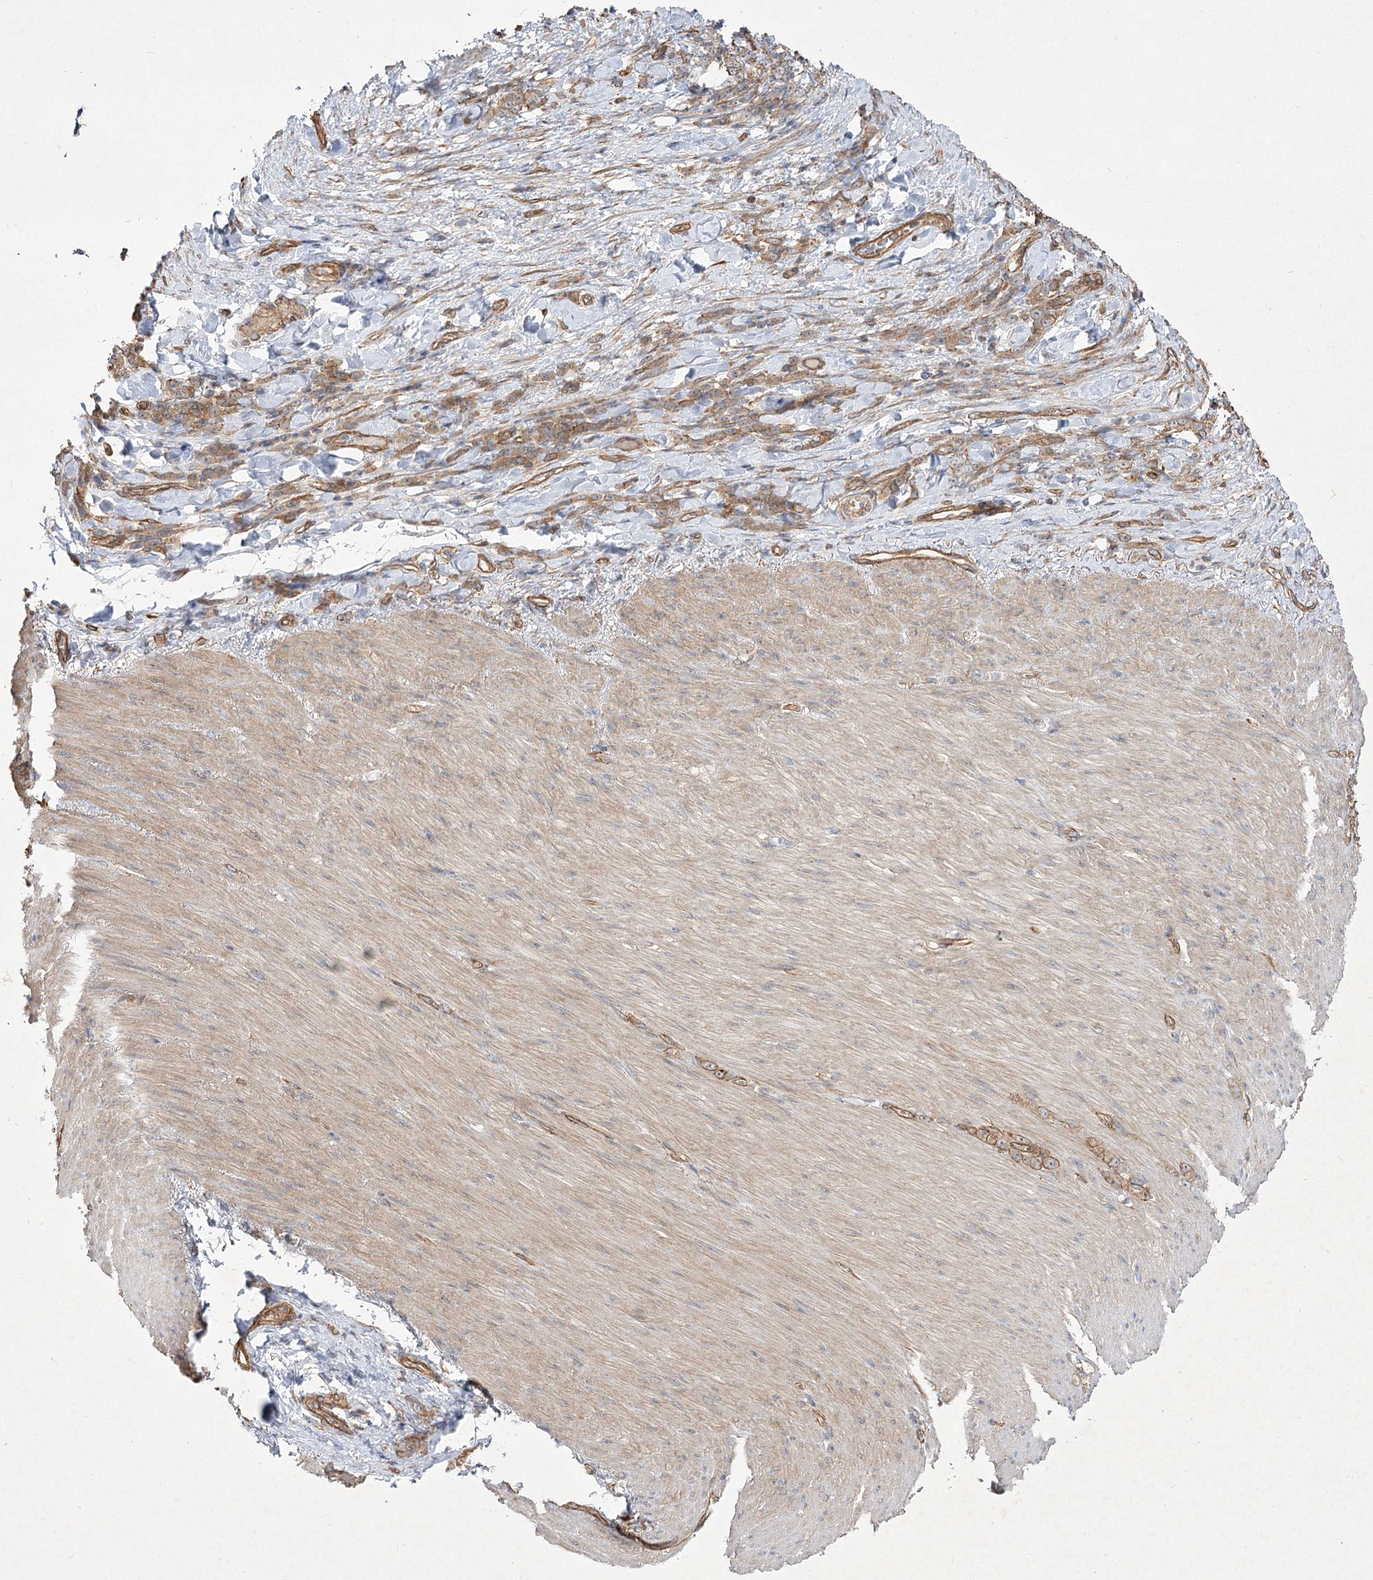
{"staining": {"intensity": "moderate", "quantity": ">75%", "location": "cytoplasmic/membranous"}, "tissue": "stomach cancer", "cell_type": "Tumor cells", "image_type": "cancer", "snomed": [{"axis": "morphology", "description": "Normal tissue, NOS"}, {"axis": "morphology", "description": "Adenocarcinoma, NOS"}, {"axis": "topography", "description": "Stomach"}], "caption": "Stomach cancer (adenocarcinoma) stained with DAB immunohistochemistry exhibits medium levels of moderate cytoplasmic/membranous expression in approximately >75% of tumor cells. The protein of interest is shown in brown color, while the nuclei are stained blue.", "gene": "SH3BP5L", "patient": {"sex": "male", "age": 82}}